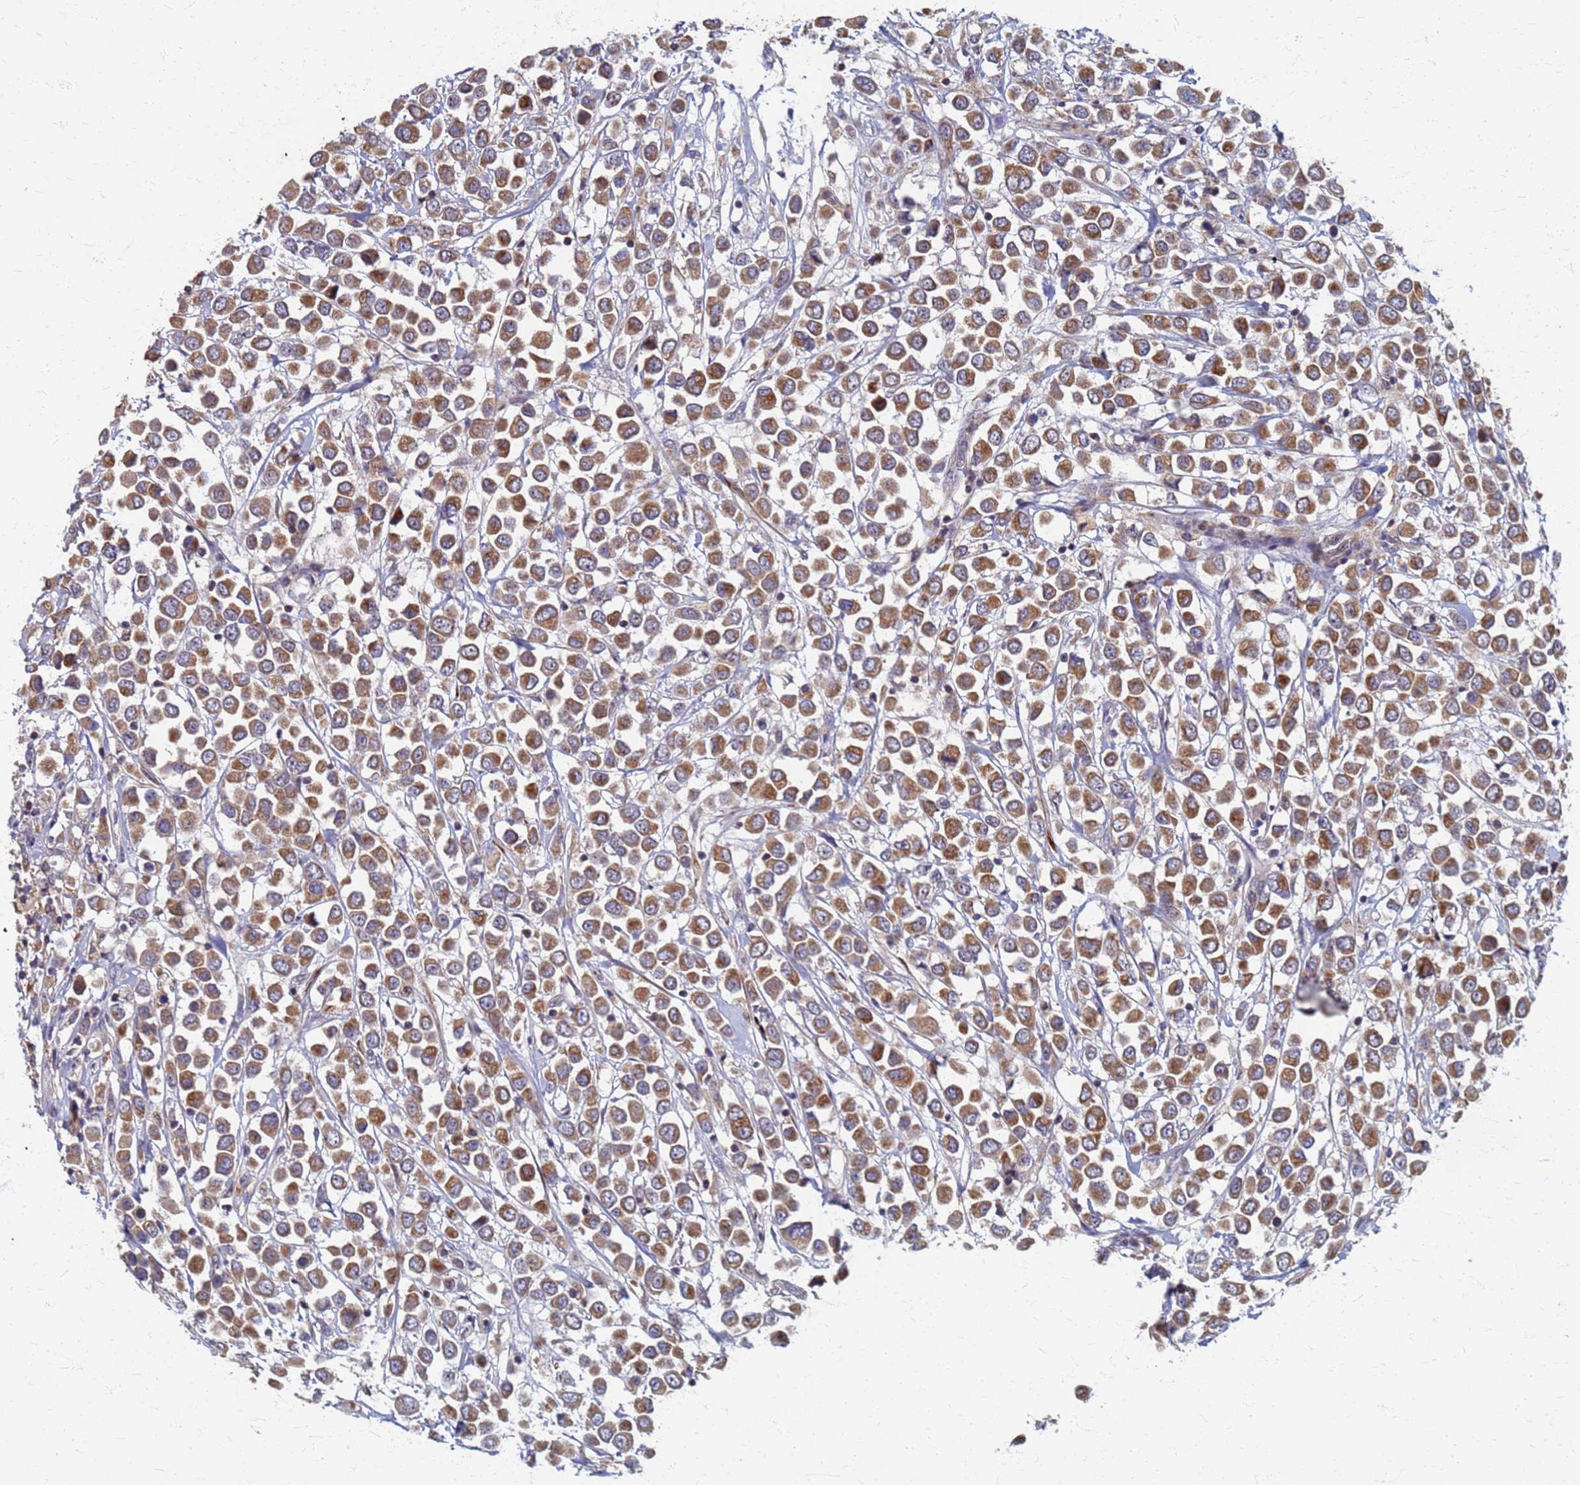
{"staining": {"intensity": "moderate", "quantity": ">75%", "location": "cytoplasmic/membranous"}, "tissue": "breast cancer", "cell_type": "Tumor cells", "image_type": "cancer", "snomed": [{"axis": "morphology", "description": "Duct carcinoma"}, {"axis": "topography", "description": "Breast"}], "caption": "Tumor cells reveal medium levels of moderate cytoplasmic/membranous expression in about >75% of cells in human infiltrating ductal carcinoma (breast).", "gene": "ATPAF1", "patient": {"sex": "female", "age": 61}}